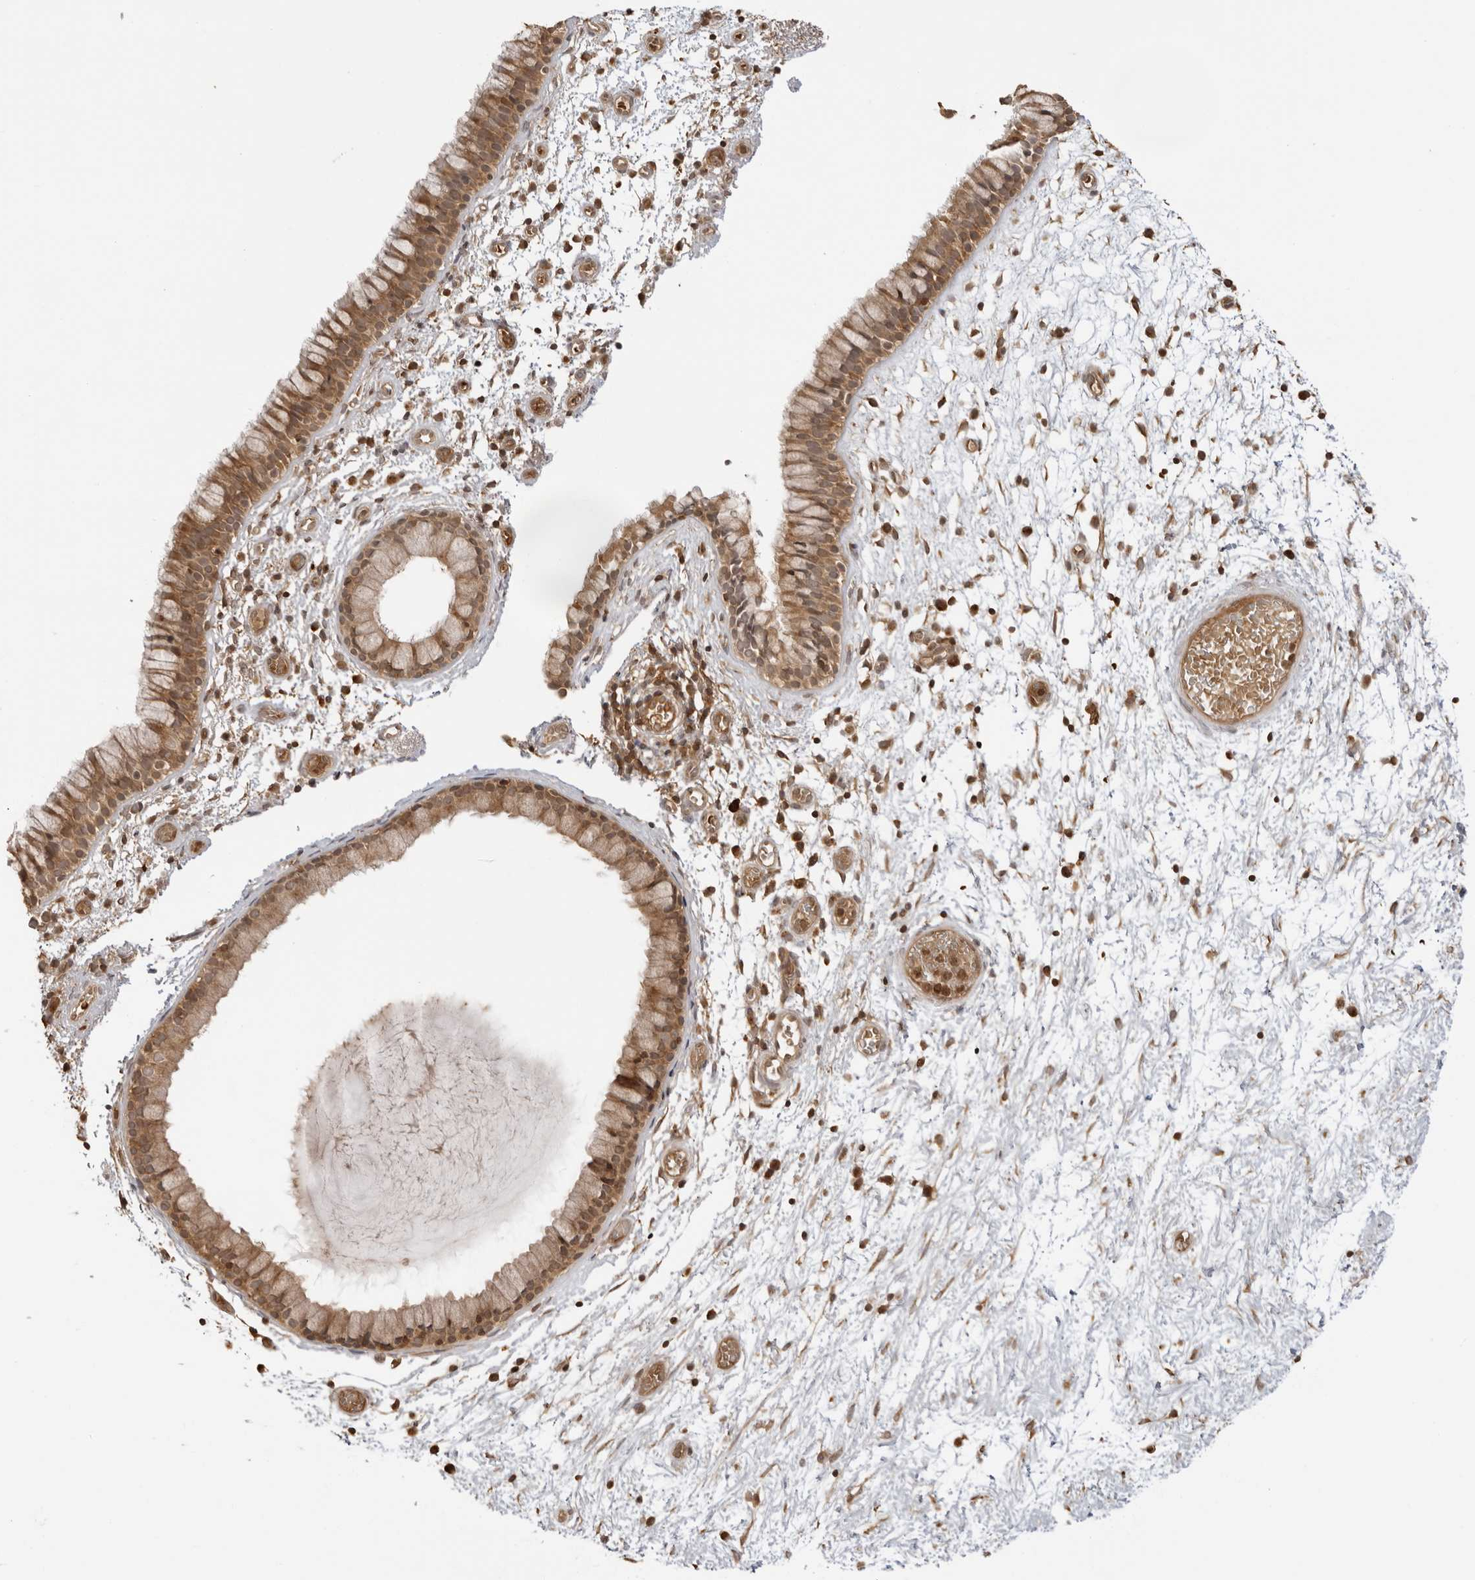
{"staining": {"intensity": "moderate", "quantity": ">75%", "location": "cytoplasmic/membranous"}, "tissue": "nasopharynx", "cell_type": "Respiratory epithelial cells", "image_type": "normal", "snomed": [{"axis": "morphology", "description": "Normal tissue, NOS"}, {"axis": "morphology", "description": "Inflammation, NOS"}, {"axis": "topography", "description": "Nasopharynx"}], "caption": "Immunohistochemical staining of benign human nasopharynx exhibits medium levels of moderate cytoplasmic/membranous expression in approximately >75% of respiratory epithelial cells. Nuclei are stained in blue.", "gene": "IKBKE", "patient": {"sex": "male", "age": 48}}